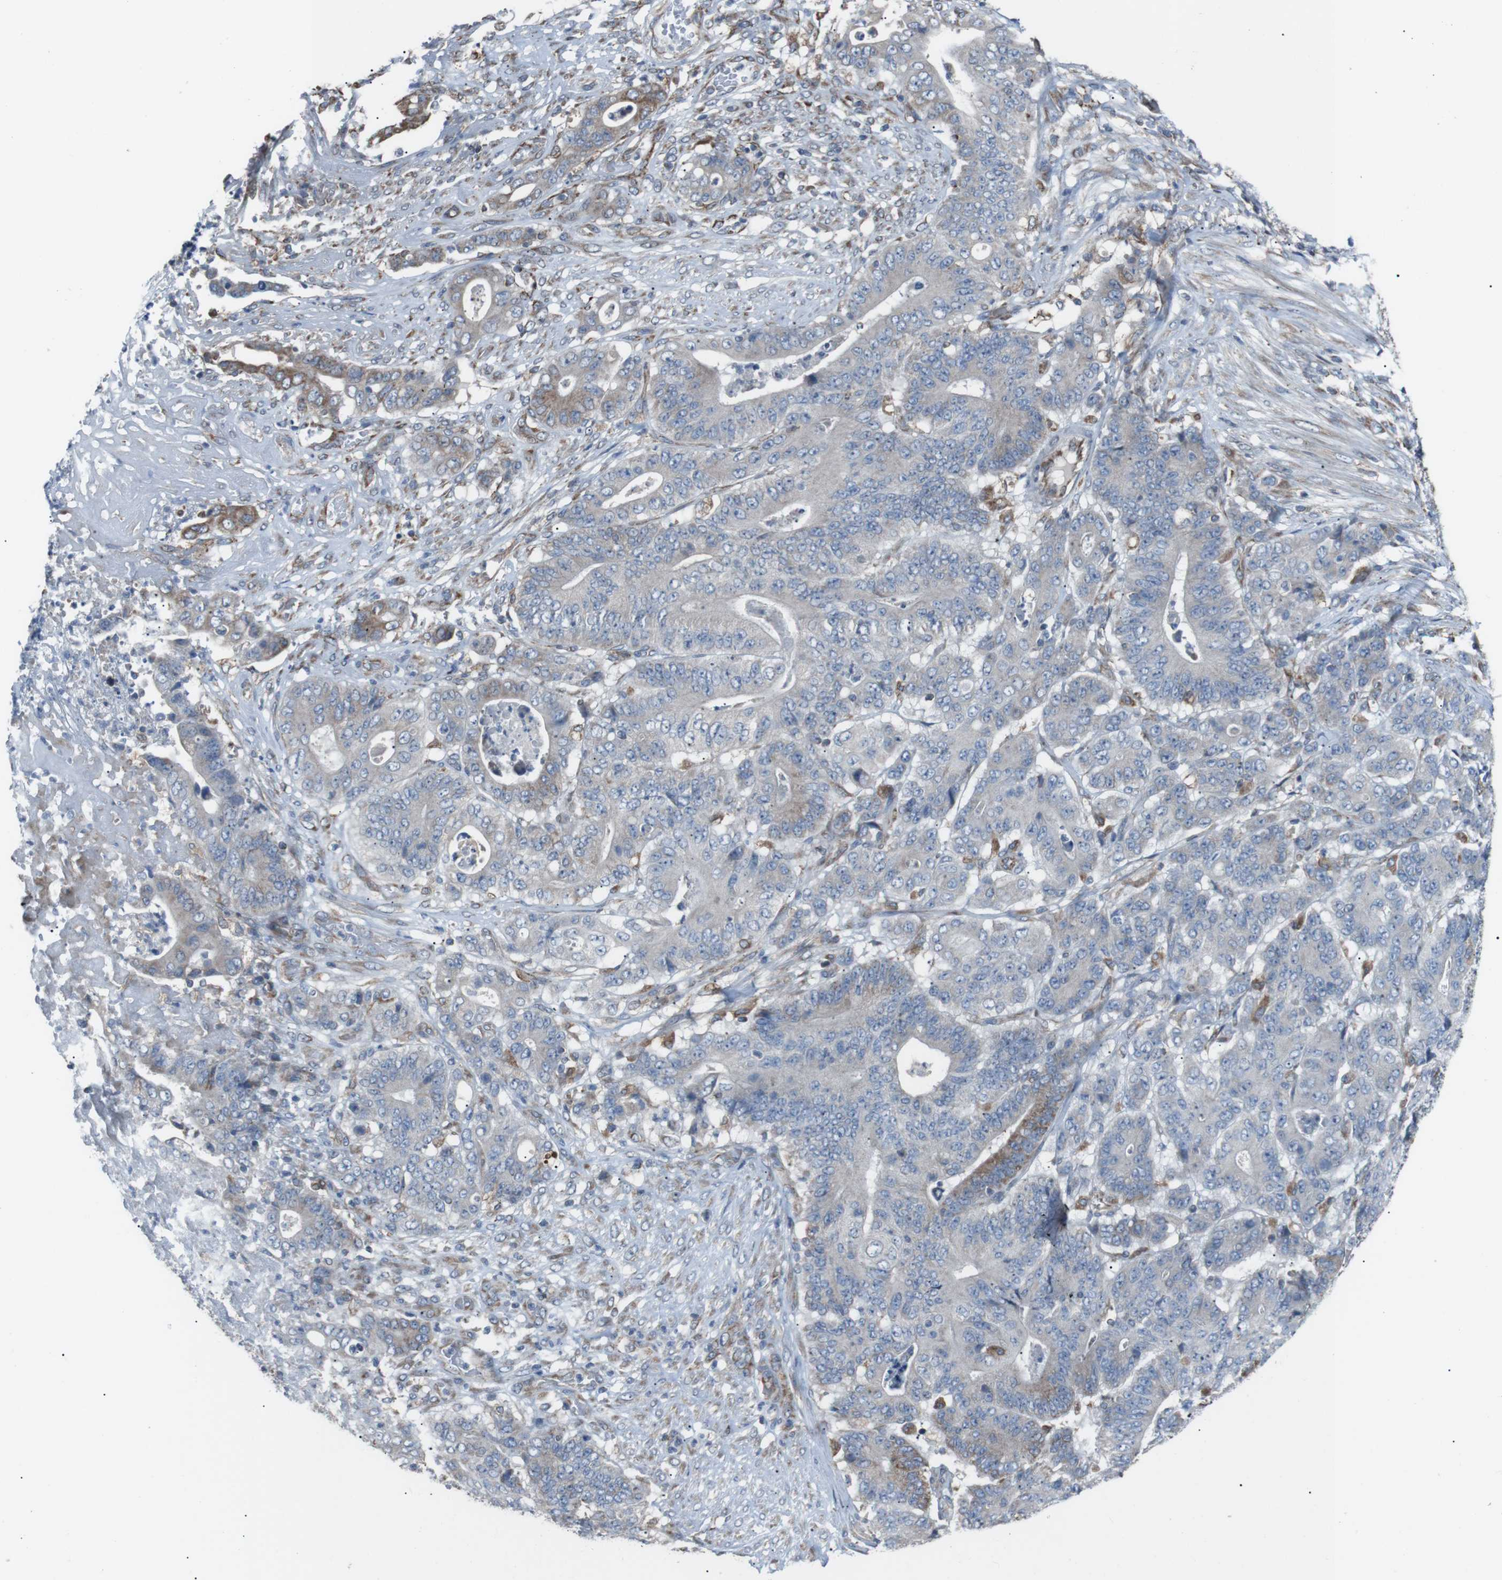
{"staining": {"intensity": "moderate", "quantity": "<25%", "location": "cytoplasmic/membranous"}, "tissue": "stomach cancer", "cell_type": "Tumor cells", "image_type": "cancer", "snomed": [{"axis": "morphology", "description": "Adenocarcinoma, NOS"}, {"axis": "topography", "description": "Stomach"}], "caption": "Moderate cytoplasmic/membranous expression for a protein is appreciated in approximately <25% of tumor cells of stomach cancer (adenocarcinoma) using IHC.", "gene": "CISD2", "patient": {"sex": "female", "age": 73}}